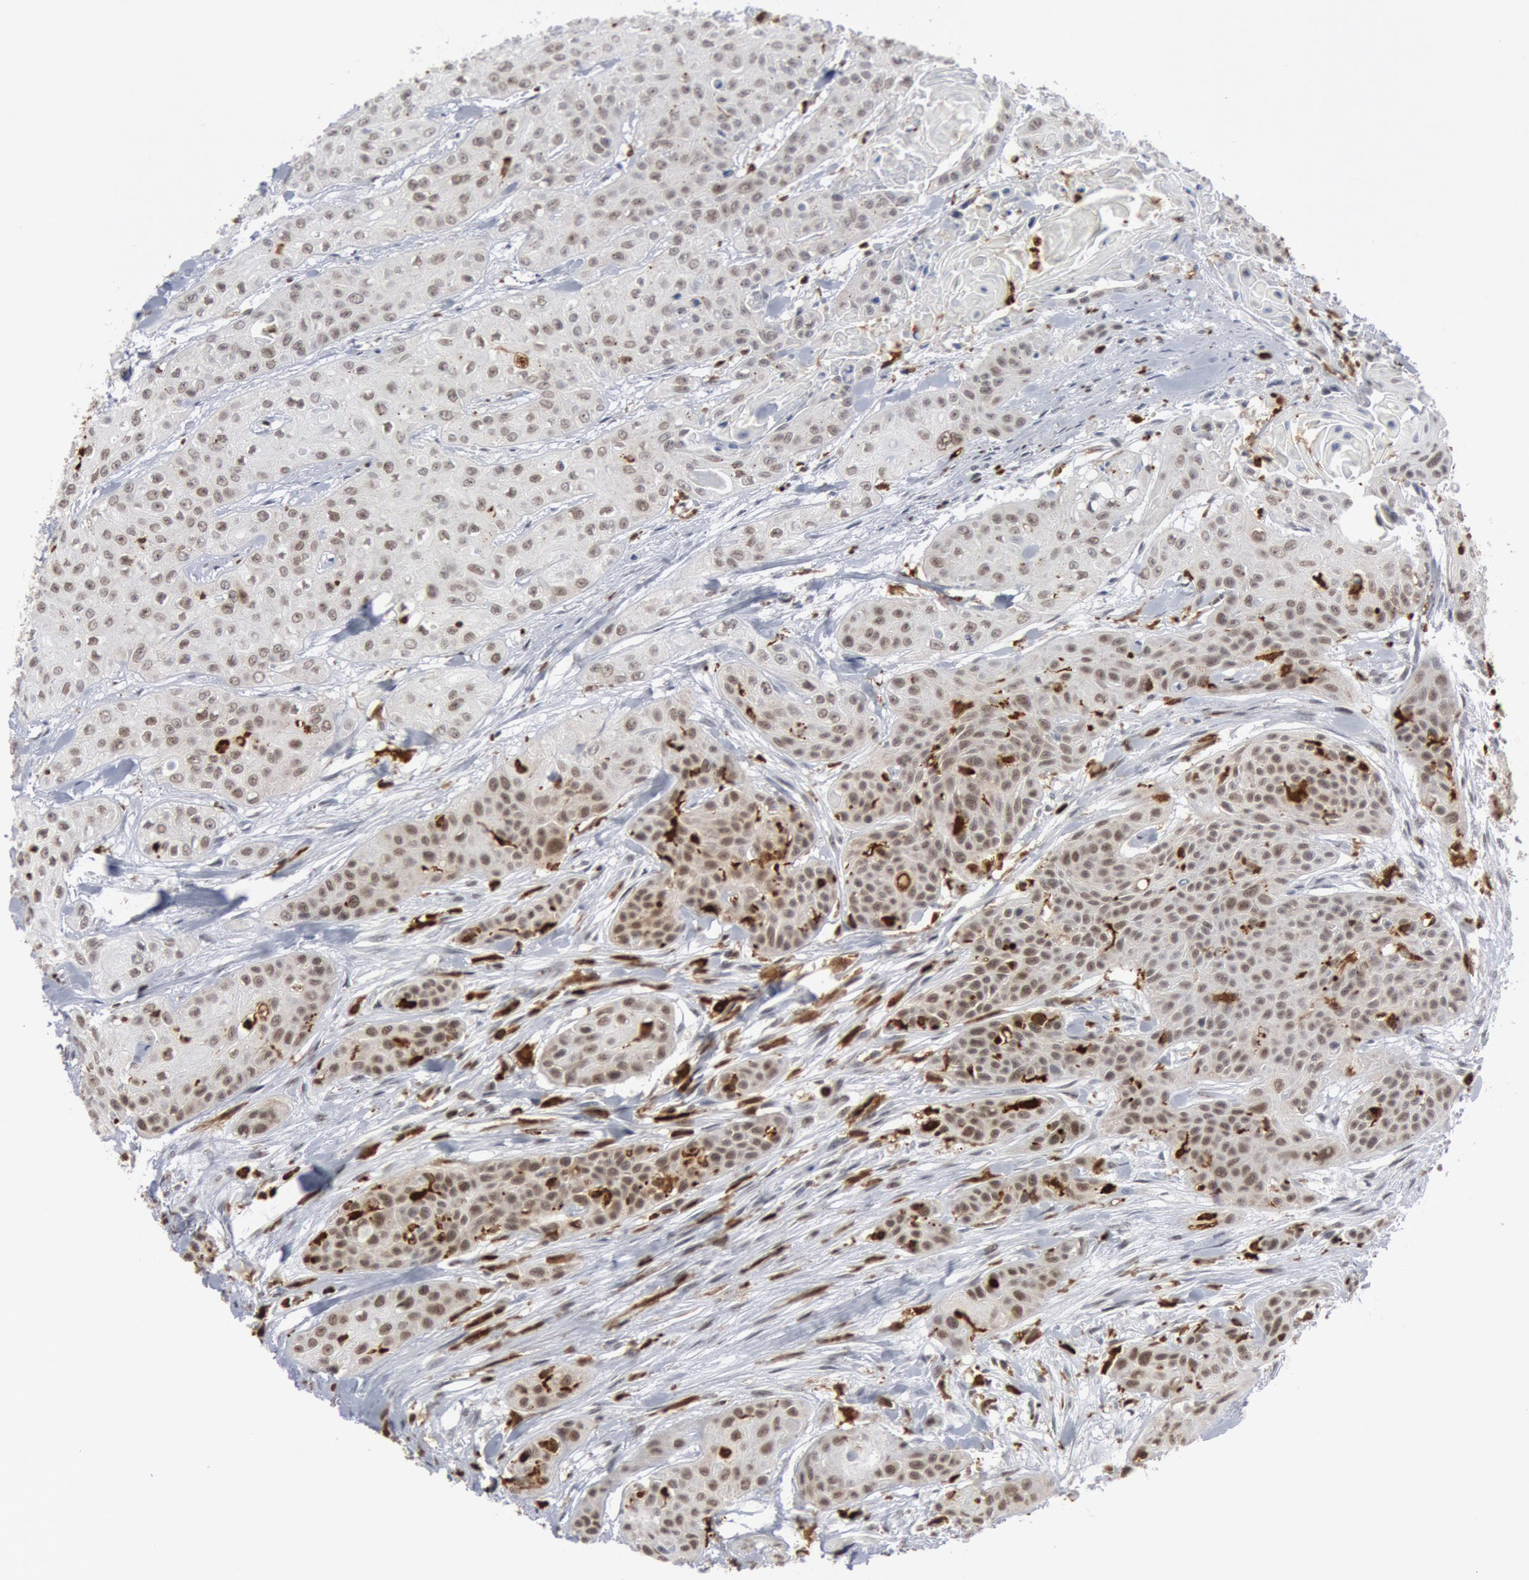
{"staining": {"intensity": "moderate", "quantity": ">75%", "location": "nuclear"}, "tissue": "head and neck cancer", "cell_type": "Tumor cells", "image_type": "cancer", "snomed": [{"axis": "morphology", "description": "Squamous cell carcinoma, NOS"}, {"axis": "morphology", "description": "Squamous cell carcinoma, metastatic, NOS"}, {"axis": "topography", "description": "Lymph node"}, {"axis": "topography", "description": "Salivary gland"}, {"axis": "topography", "description": "Head-Neck"}], "caption": "Protein expression analysis of head and neck cancer (metastatic squamous cell carcinoma) demonstrates moderate nuclear positivity in about >75% of tumor cells. The protein of interest is stained brown, and the nuclei are stained in blue (DAB IHC with brightfield microscopy, high magnification).", "gene": "PTPN6", "patient": {"sex": "female", "age": 74}}